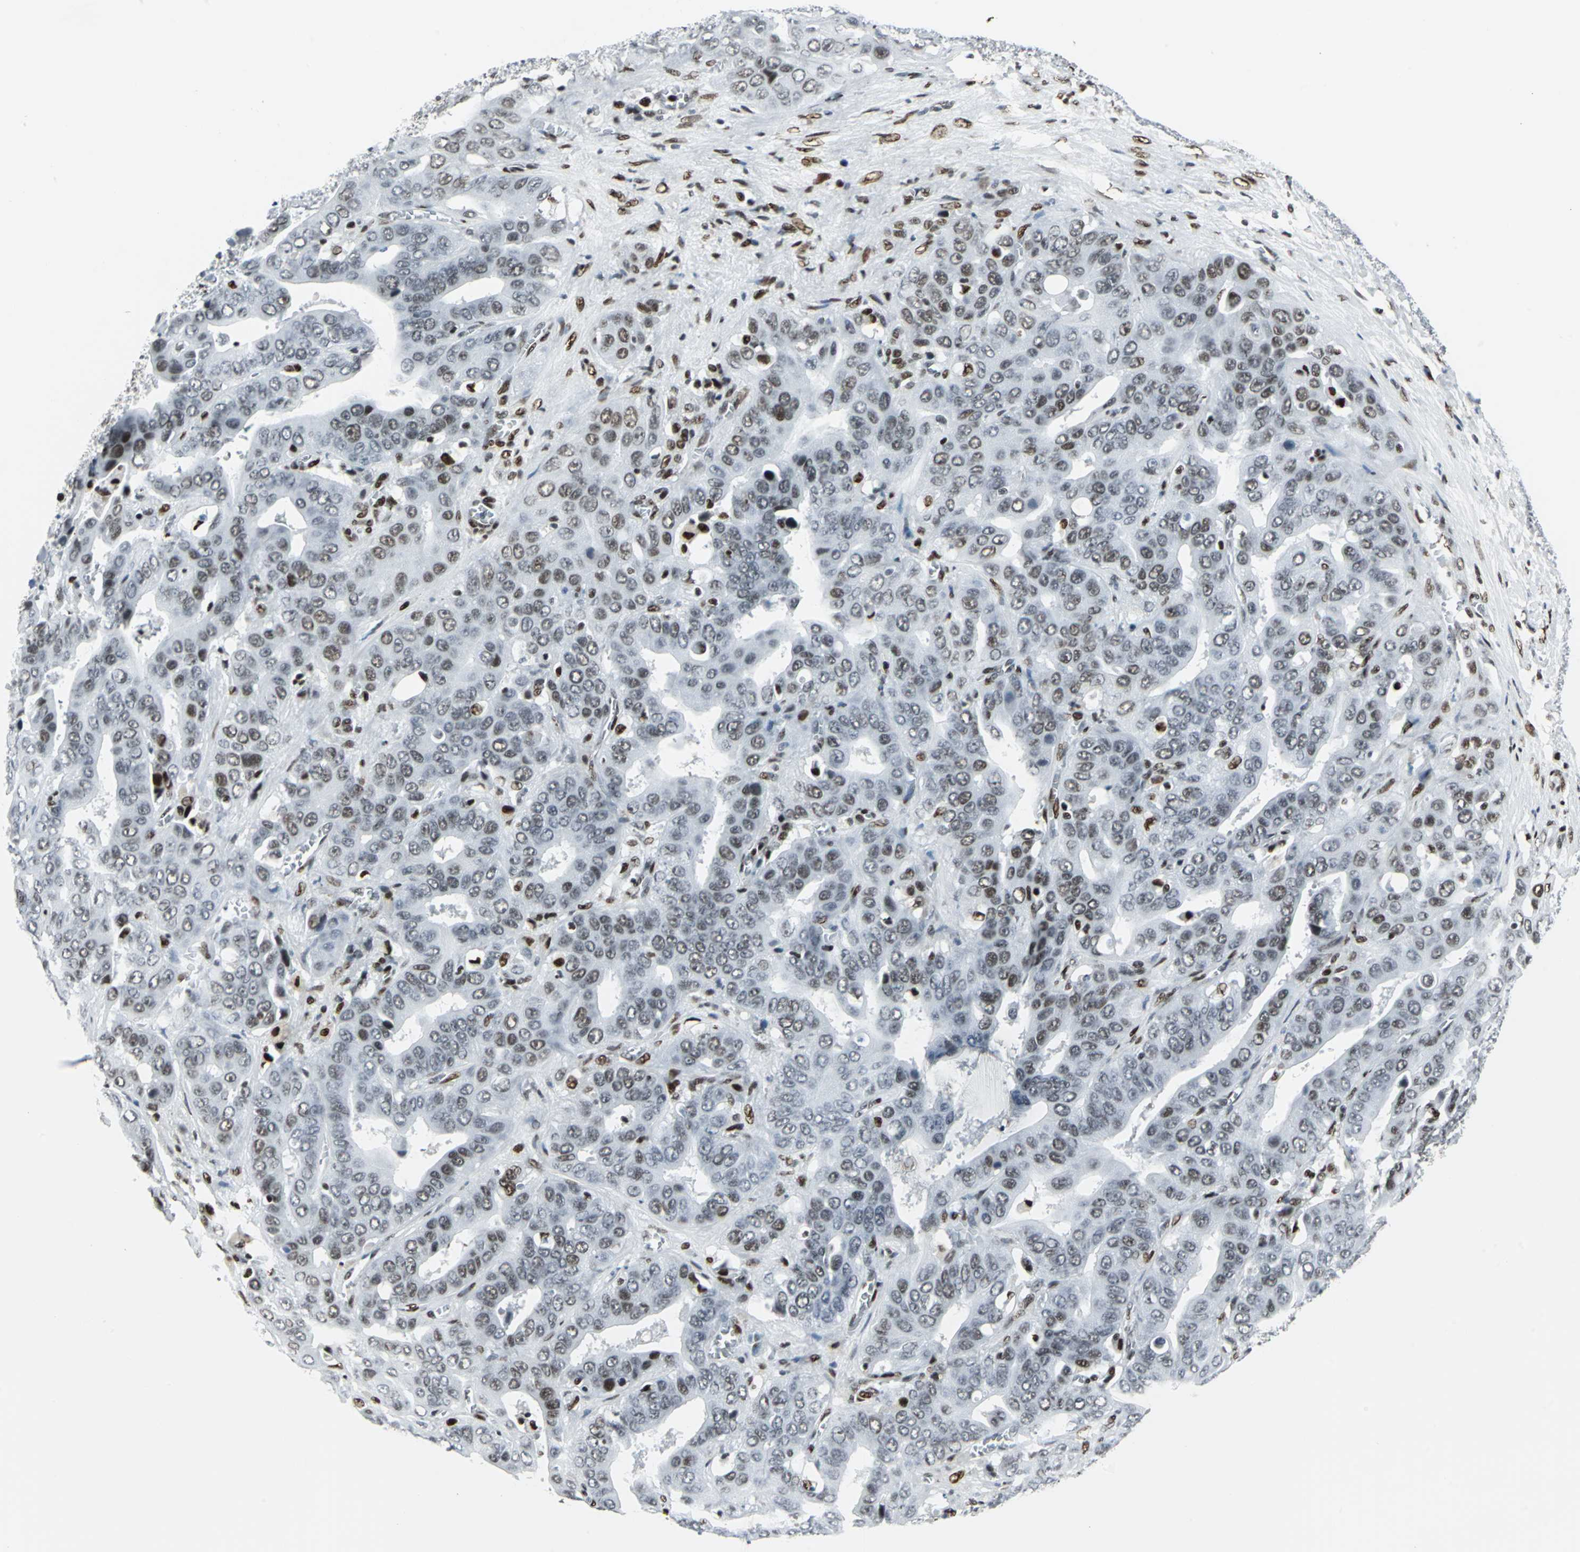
{"staining": {"intensity": "moderate", "quantity": "<25%", "location": "nuclear"}, "tissue": "liver cancer", "cell_type": "Tumor cells", "image_type": "cancer", "snomed": [{"axis": "morphology", "description": "Cholangiocarcinoma"}, {"axis": "topography", "description": "Liver"}], "caption": "The photomicrograph exhibits staining of liver cholangiocarcinoma, revealing moderate nuclear protein staining (brown color) within tumor cells.", "gene": "HDAC2", "patient": {"sex": "female", "age": 52}}